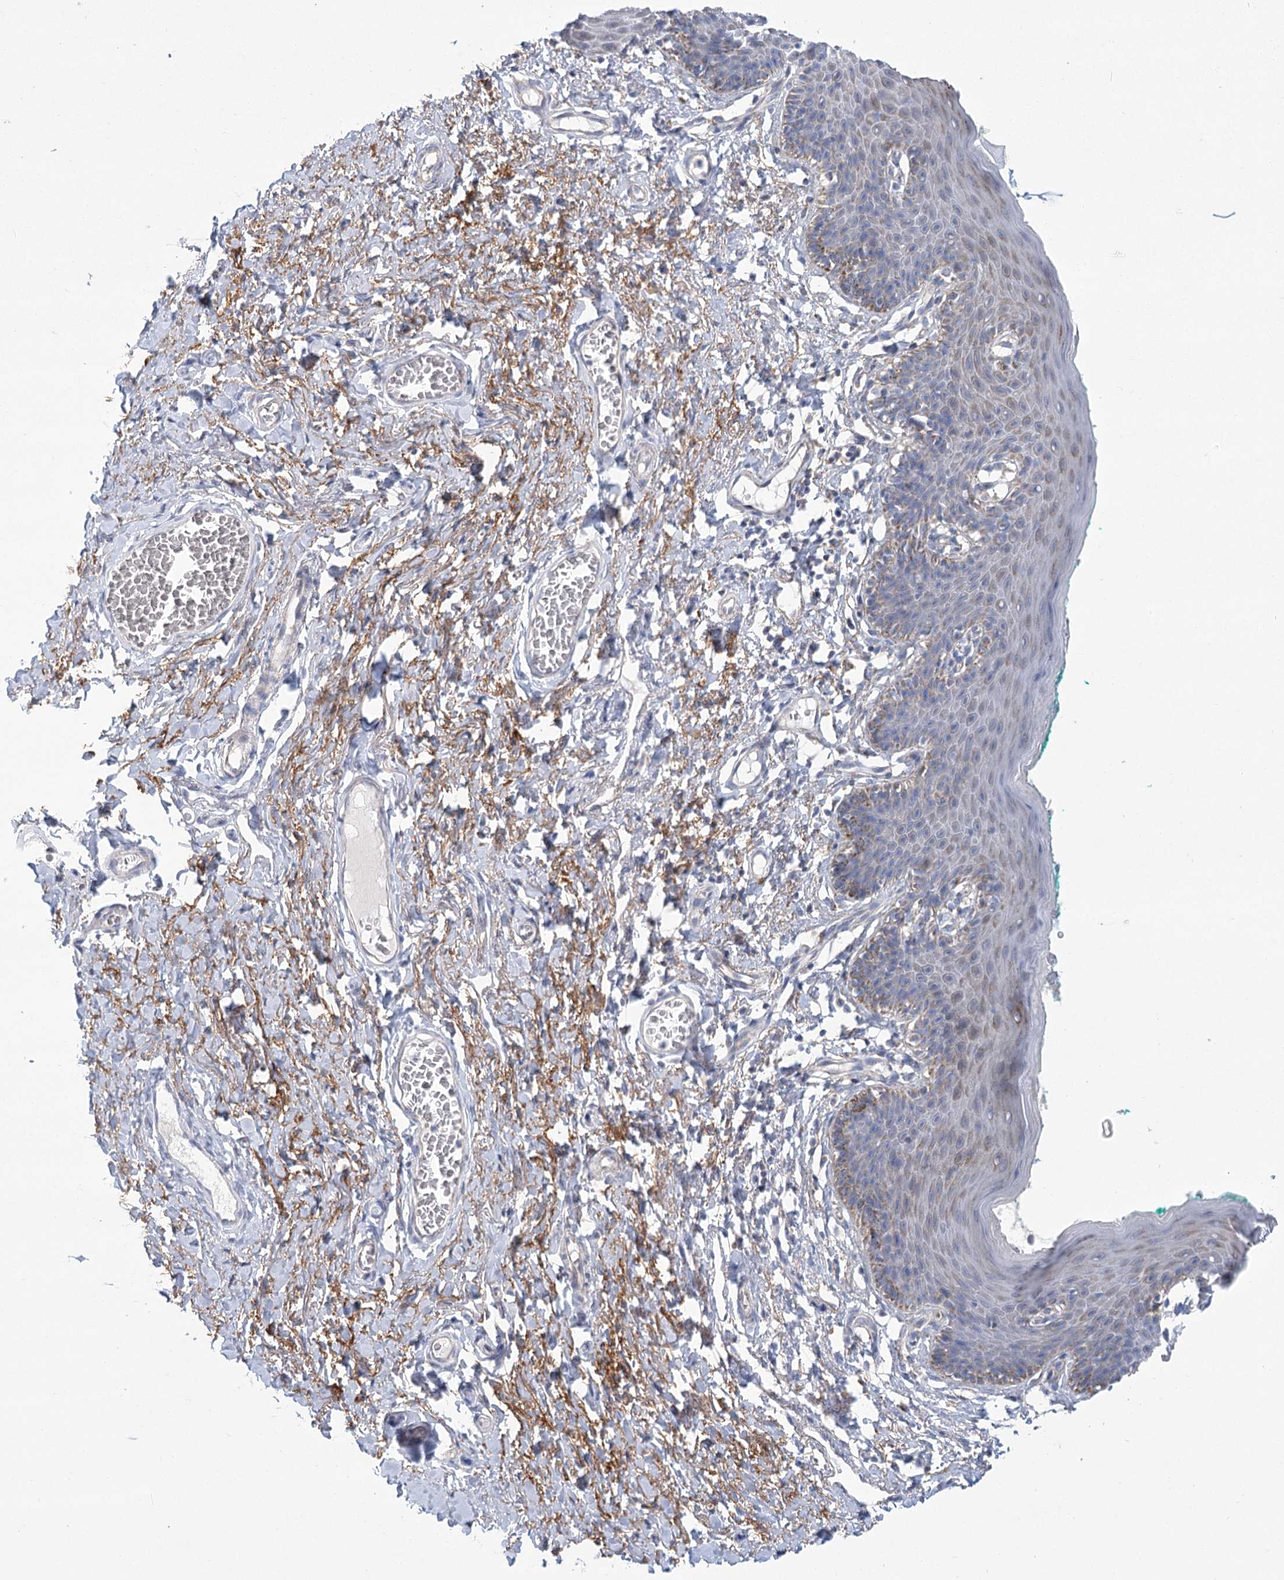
{"staining": {"intensity": "weak", "quantity": "<25%", "location": "cytoplasmic/membranous"}, "tissue": "skin", "cell_type": "Epidermal cells", "image_type": "normal", "snomed": [{"axis": "morphology", "description": "Normal tissue, NOS"}, {"axis": "topography", "description": "Vulva"}], "caption": "A high-resolution image shows immunohistochemistry (IHC) staining of benign skin, which exhibits no significant expression in epidermal cells.", "gene": "SNX7", "patient": {"sex": "female", "age": 66}}